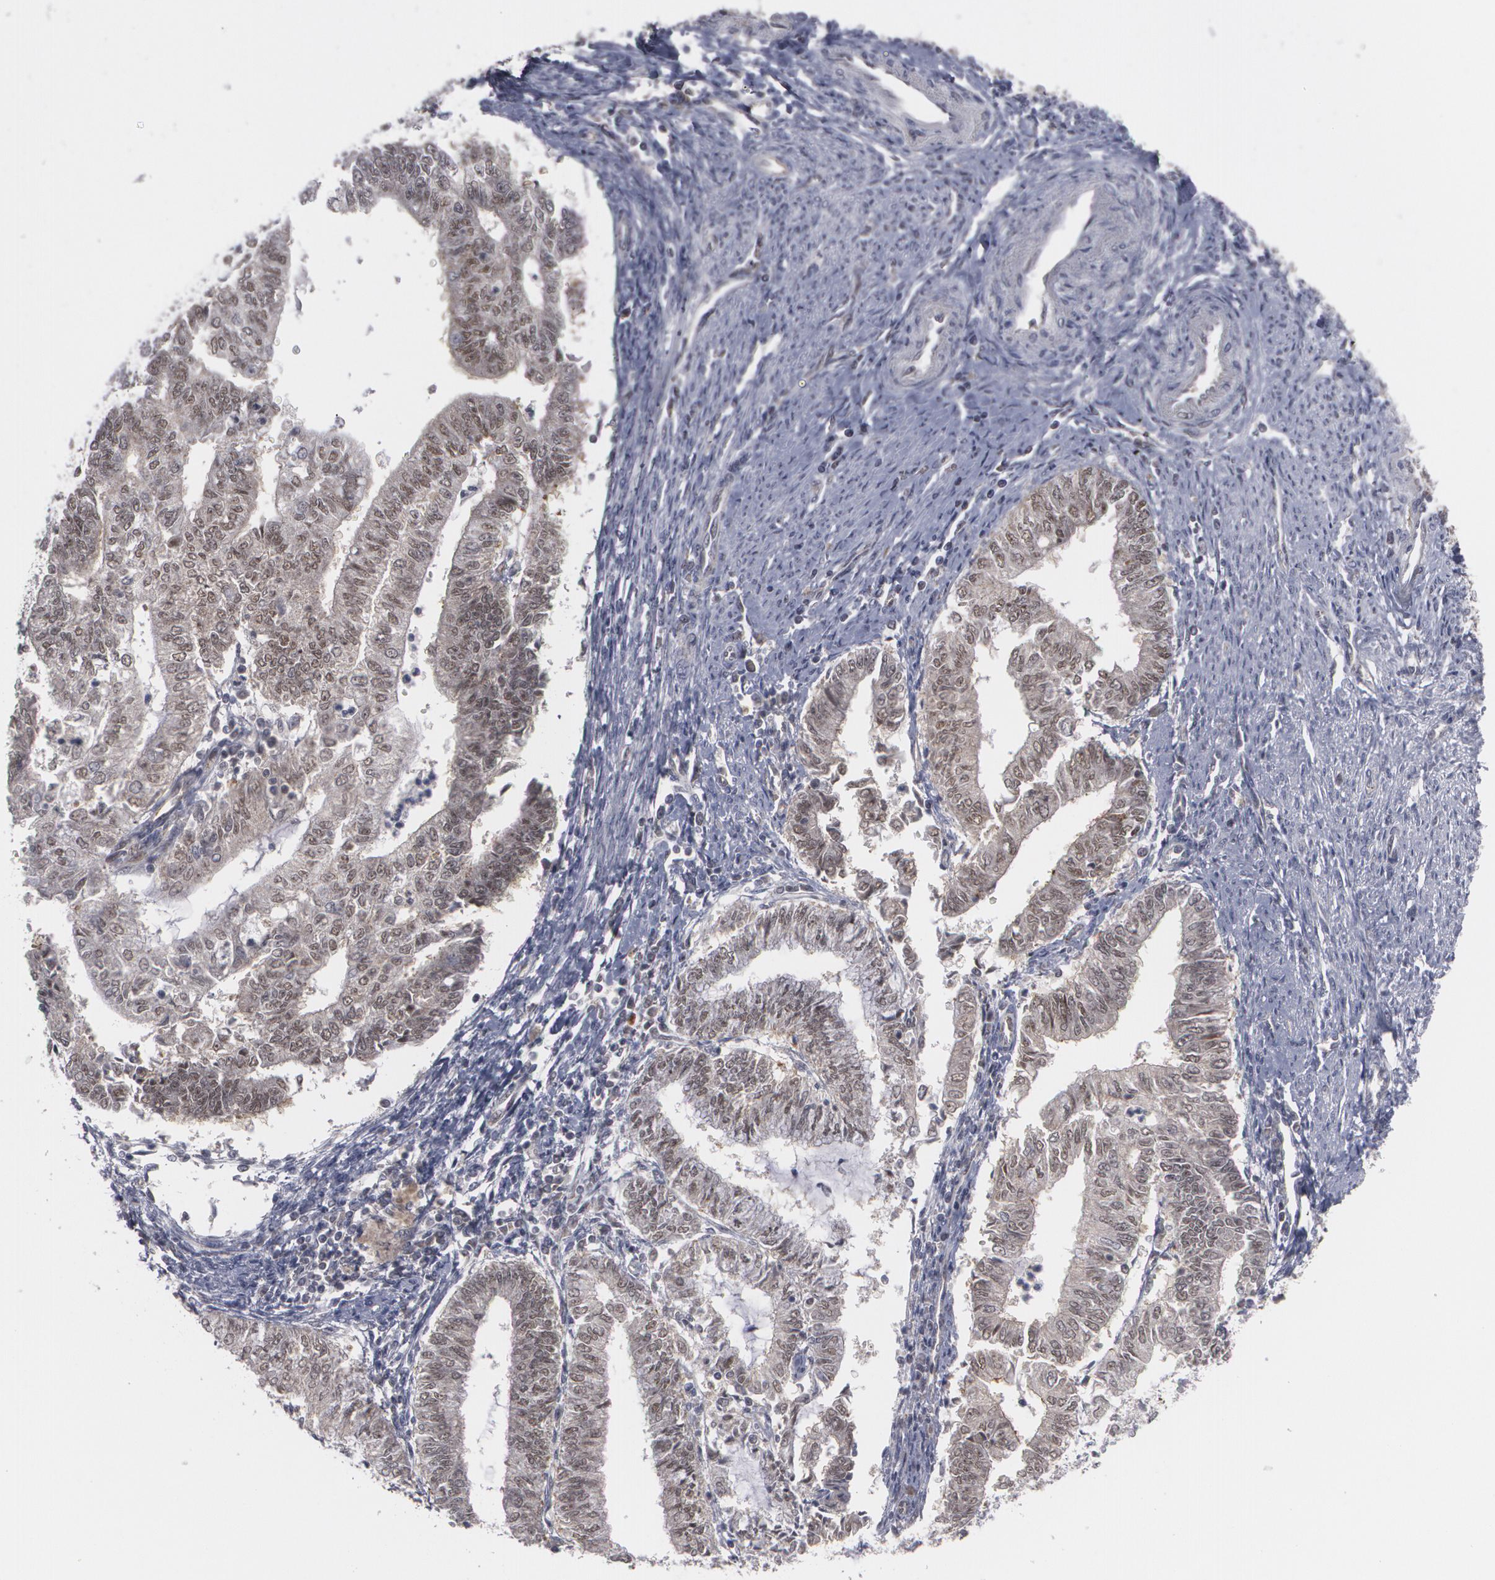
{"staining": {"intensity": "moderate", "quantity": "25%-75%", "location": "nuclear"}, "tissue": "endometrial cancer", "cell_type": "Tumor cells", "image_type": "cancer", "snomed": [{"axis": "morphology", "description": "Adenocarcinoma, NOS"}, {"axis": "topography", "description": "Endometrium"}], "caption": "Immunohistochemistry (DAB (3,3'-diaminobenzidine)) staining of human endometrial cancer shows moderate nuclear protein positivity in about 25%-75% of tumor cells. (Brightfield microscopy of DAB IHC at high magnification).", "gene": "INTS6", "patient": {"sex": "female", "age": 66}}